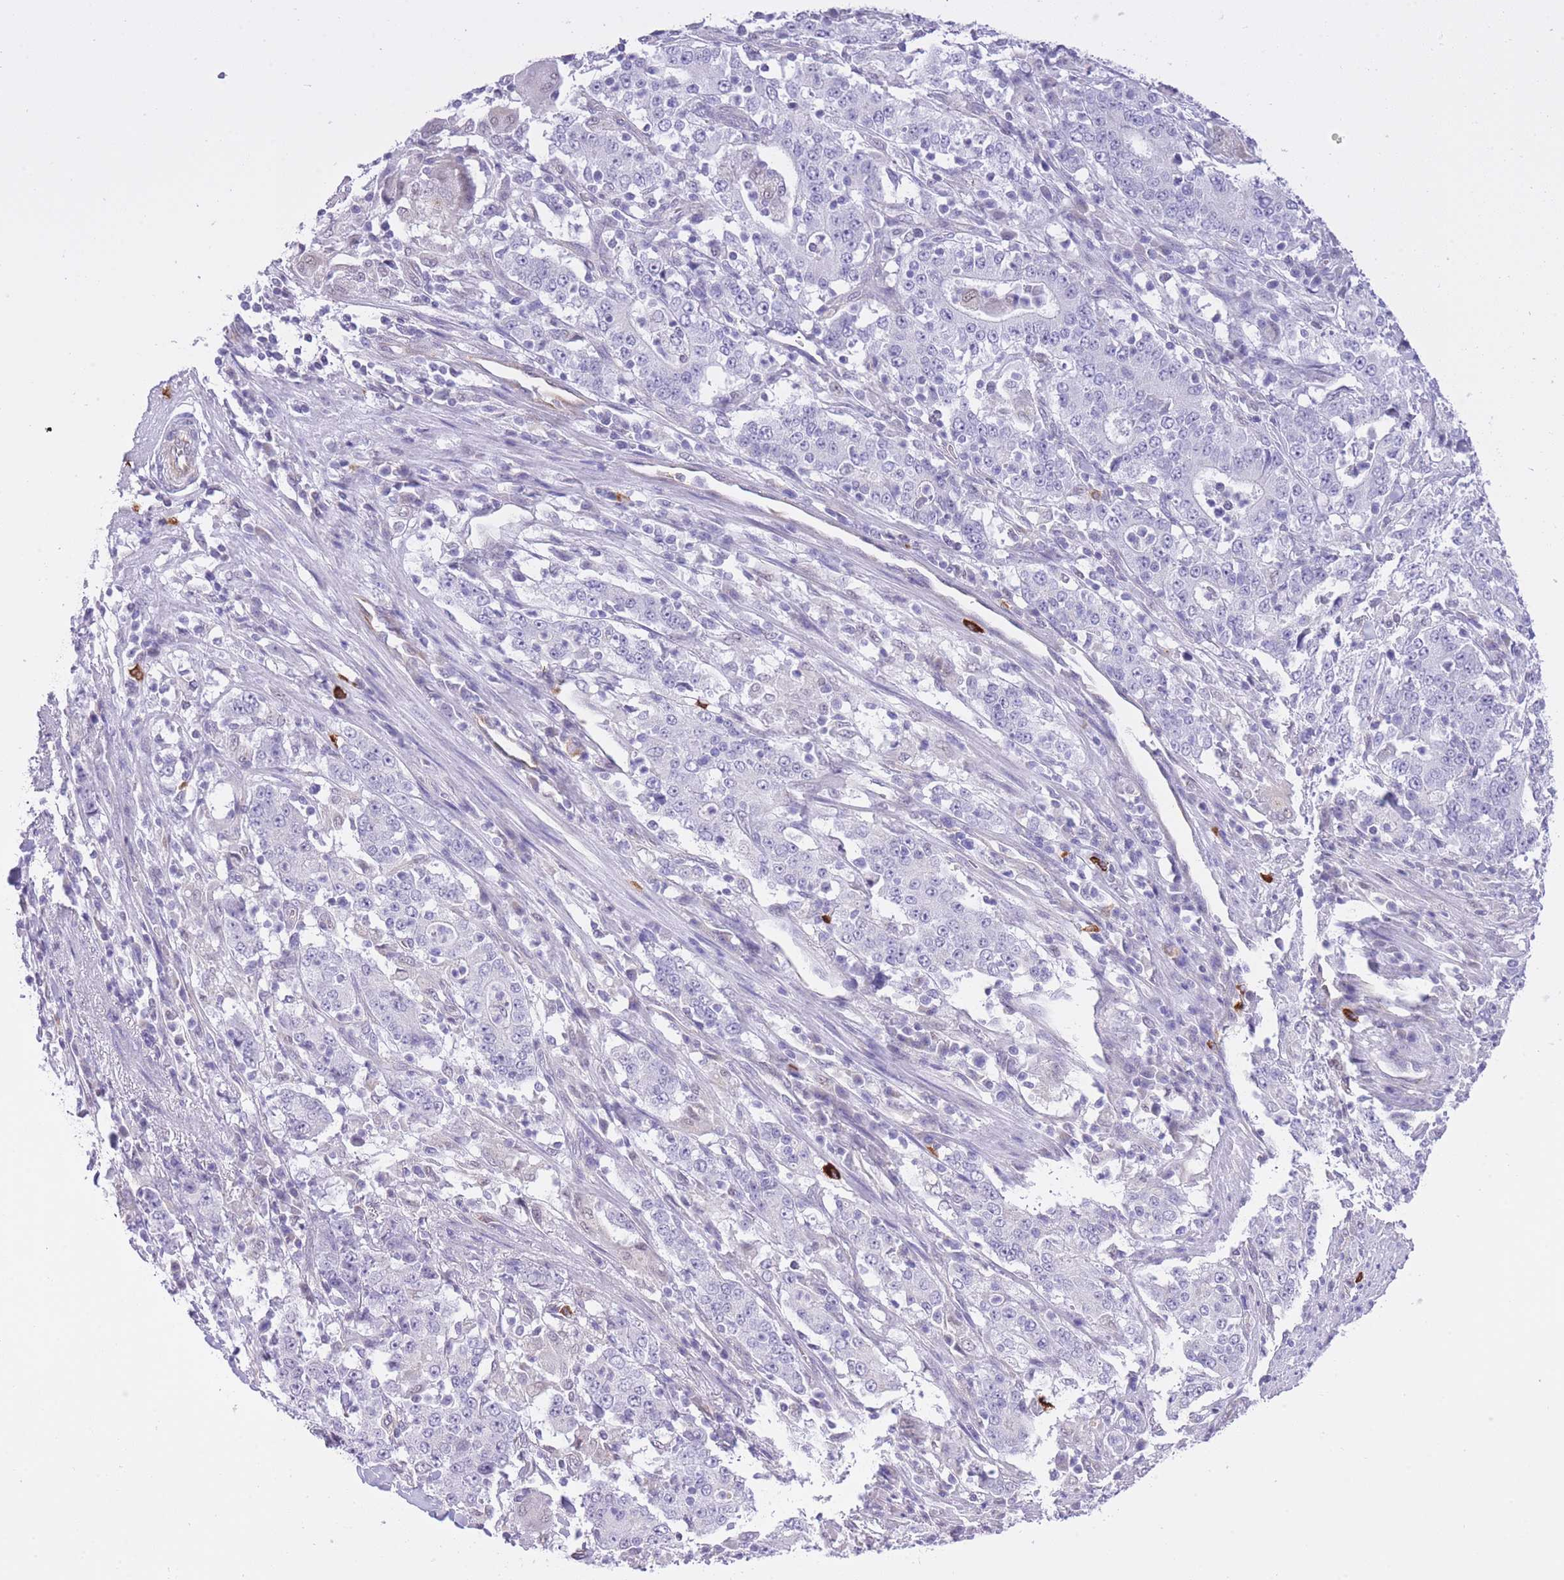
{"staining": {"intensity": "negative", "quantity": "none", "location": "none"}, "tissue": "stomach cancer", "cell_type": "Tumor cells", "image_type": "cancer", "snomed": [{"axis": "morphology", "description": "Normal tissue, NOS"}, {"axis": "morphology", "description": "Adenocarcinoma, NOS"}, {"axis": "topography", "description": "Stomach, upper"}, {"axis": "topography", "description": "Stomach"}], "caption": "This is an IHC photomicrograph of stomach cancer. There is no staining in tumor cells.", "gene": "MEIOSIN", "patient": {"sex": "male", "age": 59}}